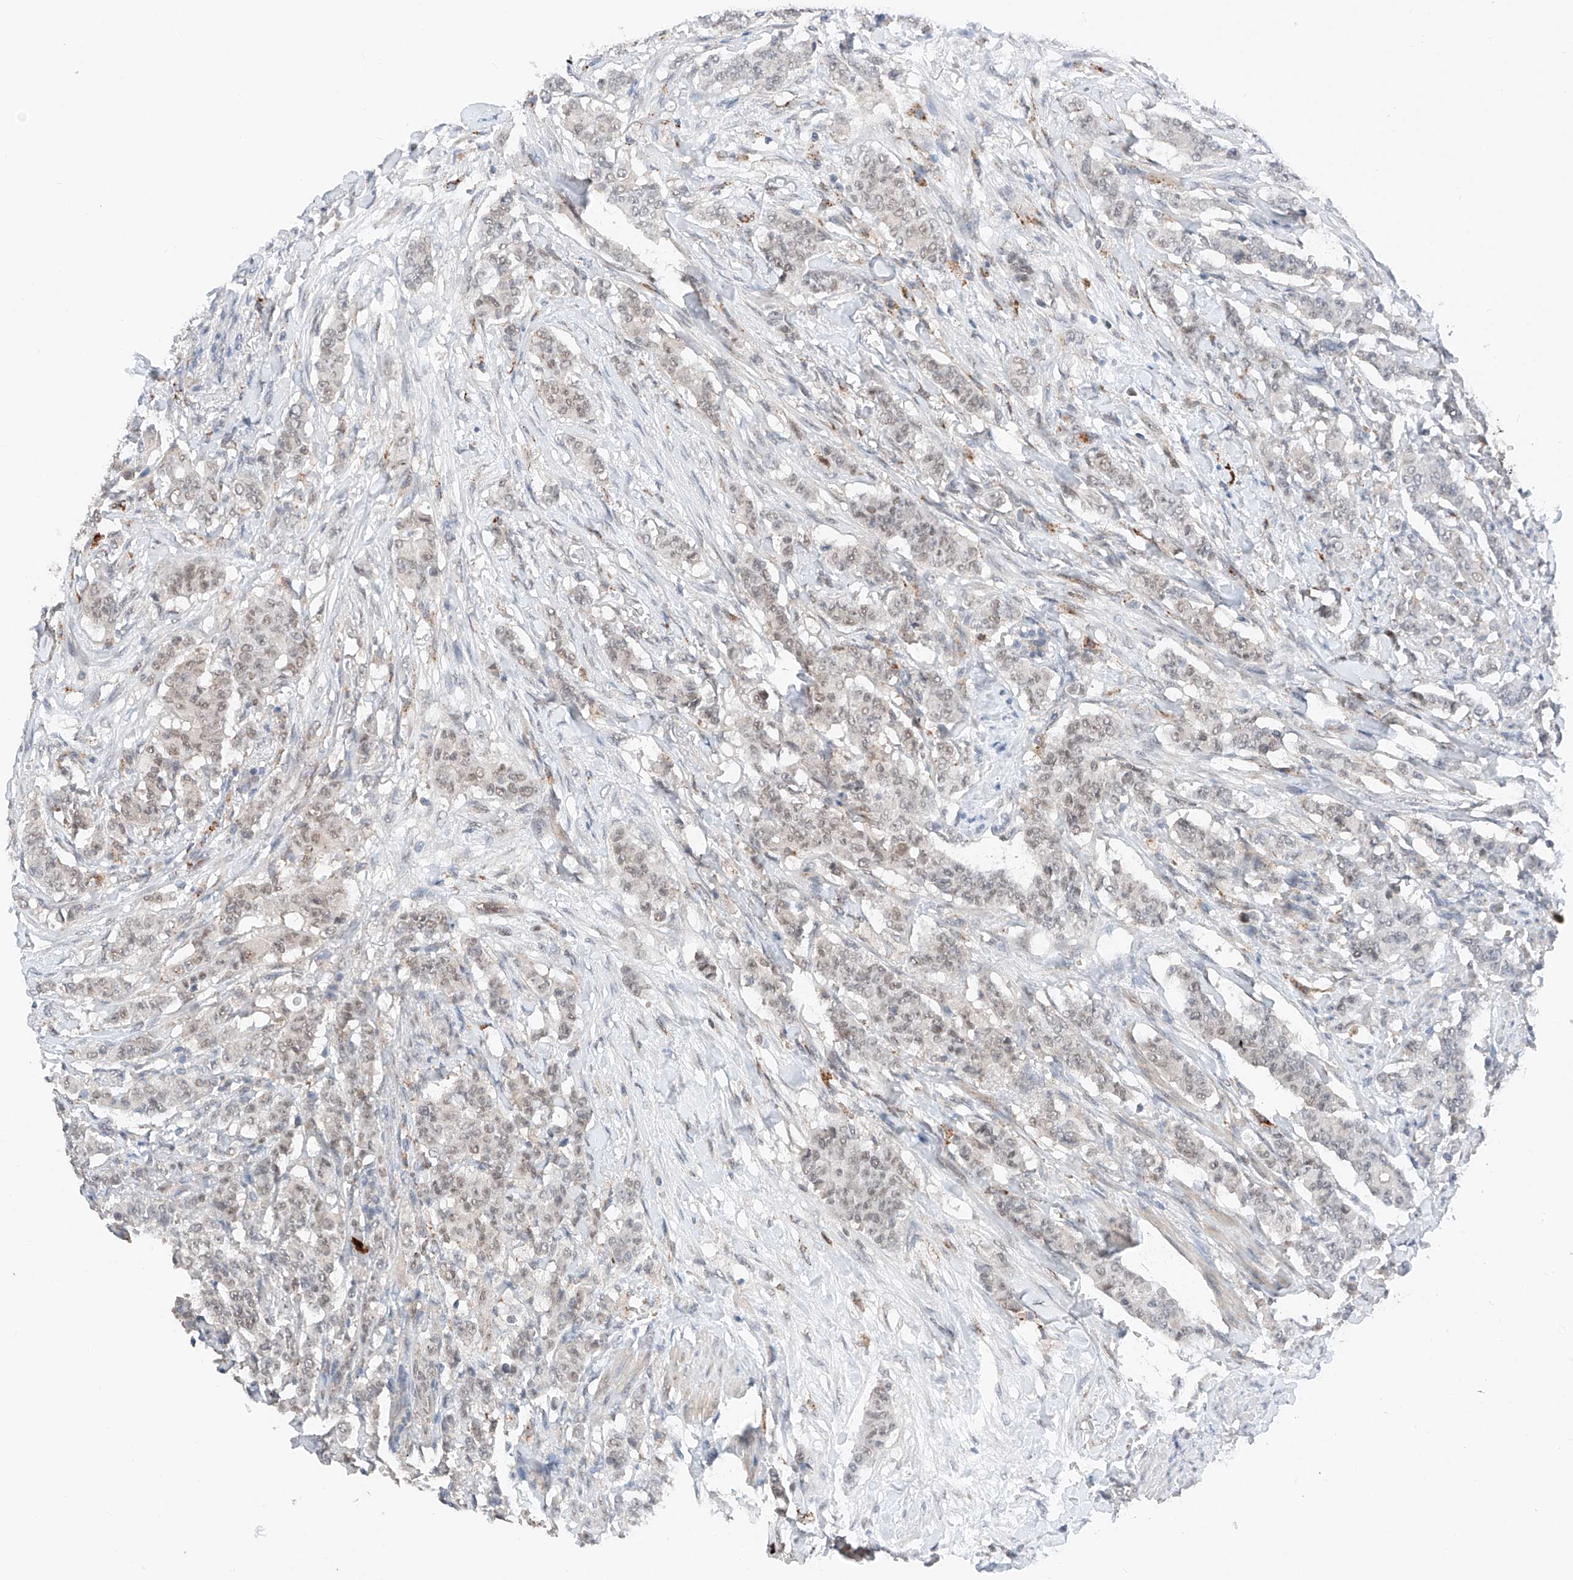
{"staining": {"intensity": "weak", "quantity": "<25%", "location": "nuclear"}, "tissue": "breast cancer", "cell_type": "Tumor cells", "image_type": "cancer", "snomed": [{"axis": "morphology", "description": "Duct carcinoma"}, {"axis": "topography", "description": "Breast"}], "caption": "High power microscopy micrograph of an immunohistochemistry (IHC) histopathology image of breast infiltrating ductal carcinoma, revealing no significant staining in tumor cells. Nuclei are stained in blue.", "gene": "TBX4", "patient": {"sex": "female", "age": 40}}